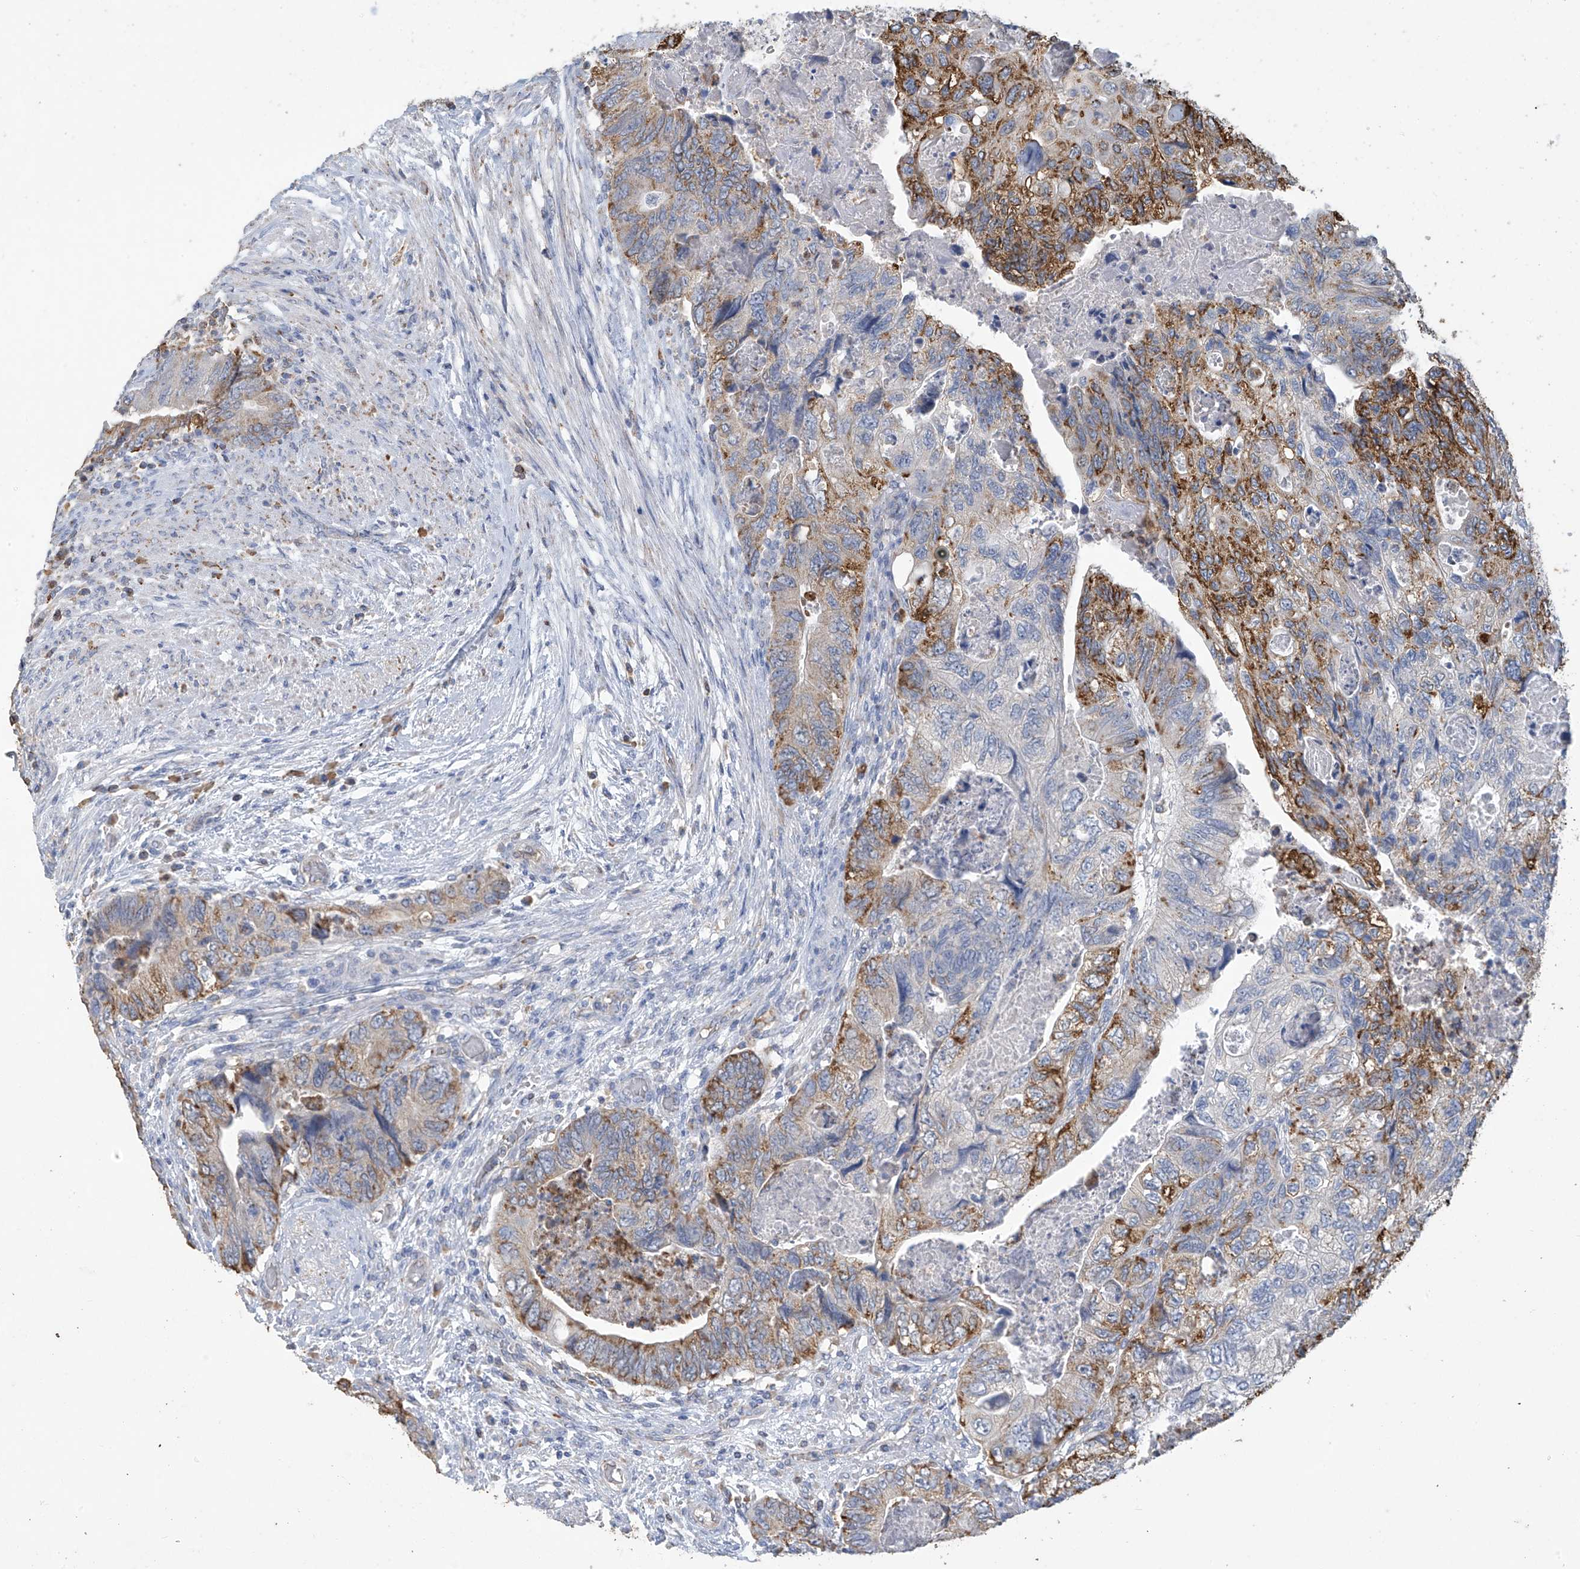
{"staining": {"intensity": "strong", "quantity": "<25%", "location": "cytoplasmic/membranous"}, "tissue": "colorectal cancer", "cell_type": "Tumor cells", "image_type": "cancer", "snomed": [{"axis": "morphology", "description": "Adenocarcinoma, NOS"}, {"axis": "topography", "description": "Rectum"}], "caption": "There is medium levels of strong cytoplasmic/membranous positivity in tumor cells of adenocarcinoma (colorectal), as demonstrated by immunohistochemical staining (brown color).", "gene": "OGT", "patient": {"sex": "male", "age": 63}}